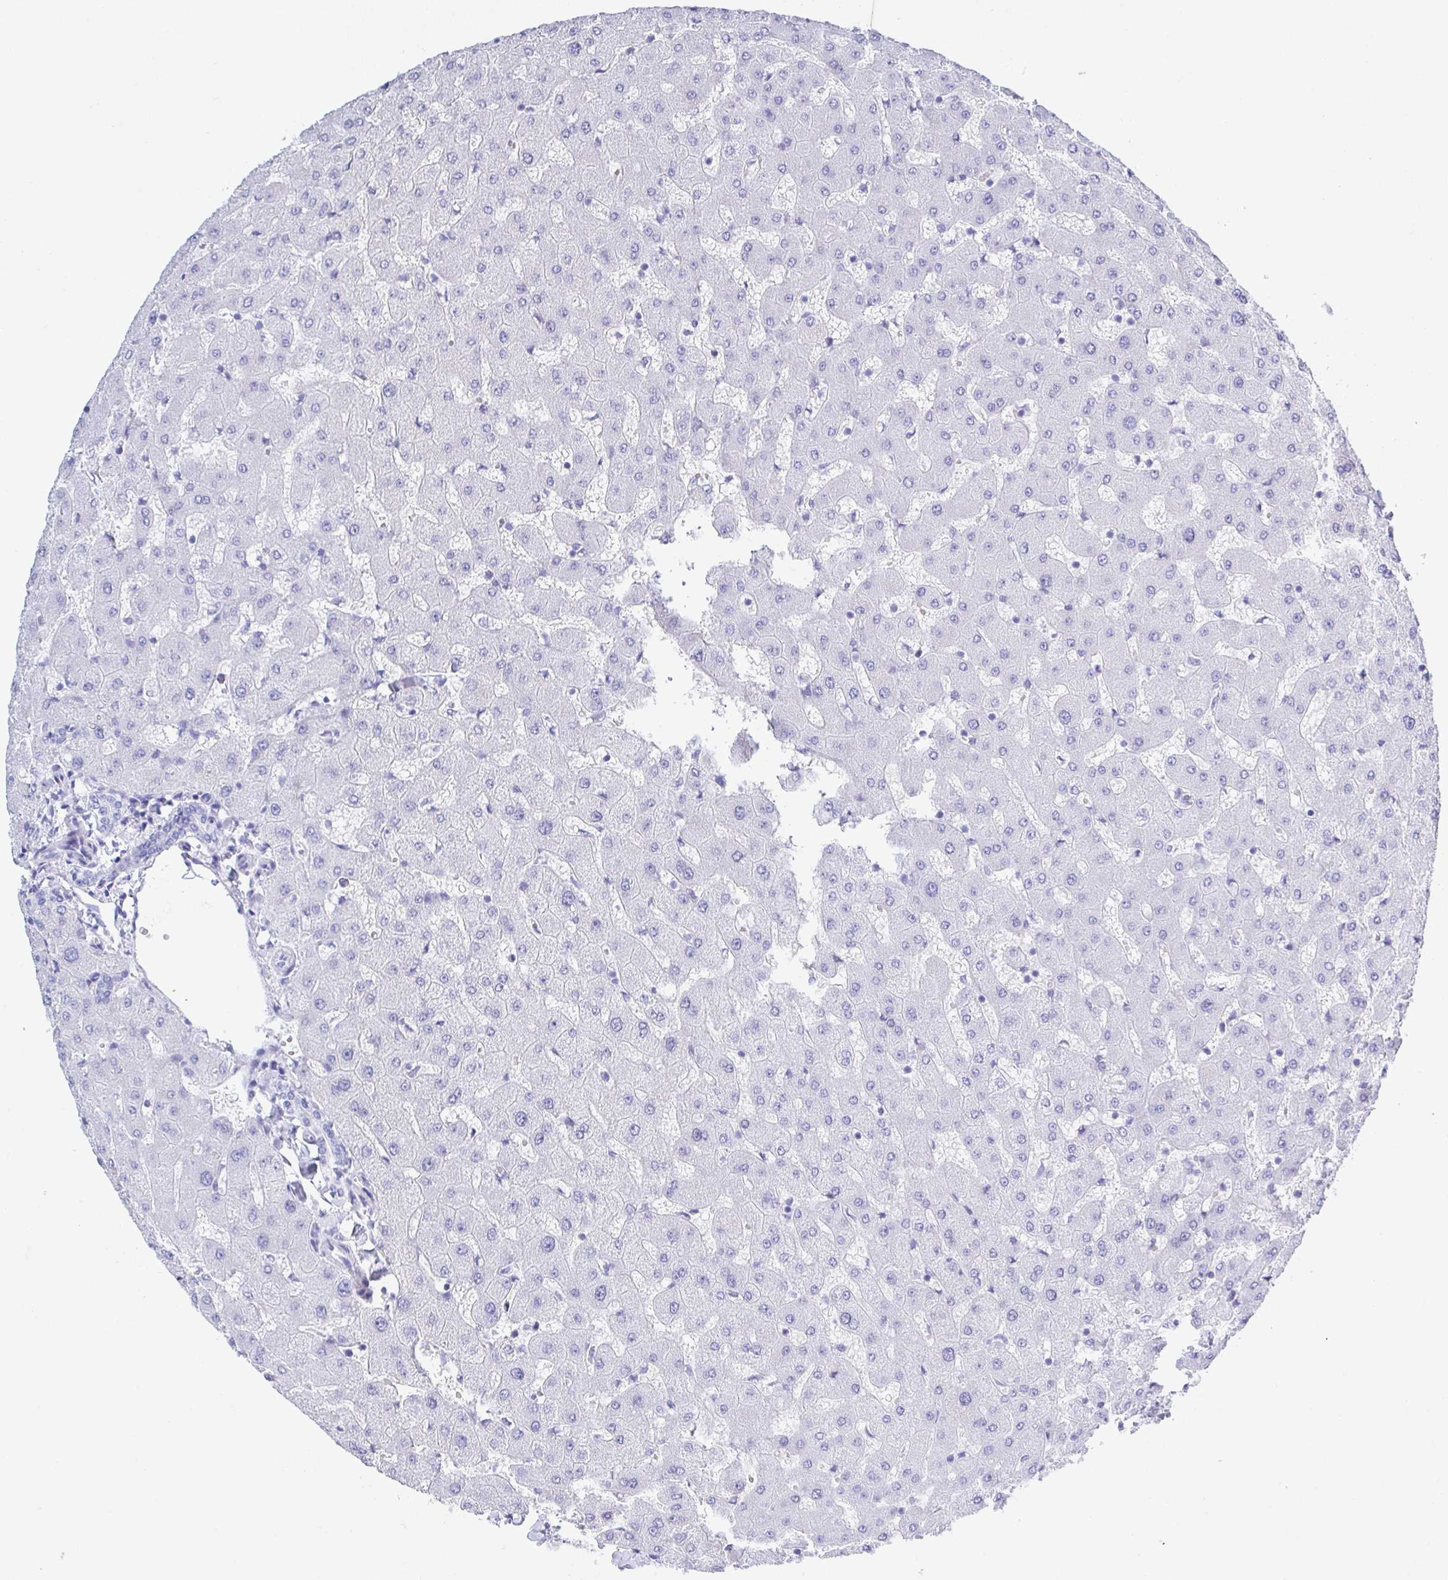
{"staining": {"intensity": "negative", "quantity": "none", "location": "none"}, "tissue": "liver", "cell_type": "Cholangiocytes", "image_type": "normal", "snomed": [{"axis": "morphology", "description": "Normal tissue, NOS"}, {"axis": "topography", "description": "Liver"}], "caption": "An IHC photomicrograph of normal liver is shown. There is no staining in cholangiocytes of liver.", "gene": "FRMD3", "patient": {"sex": "female", "age": 63}}